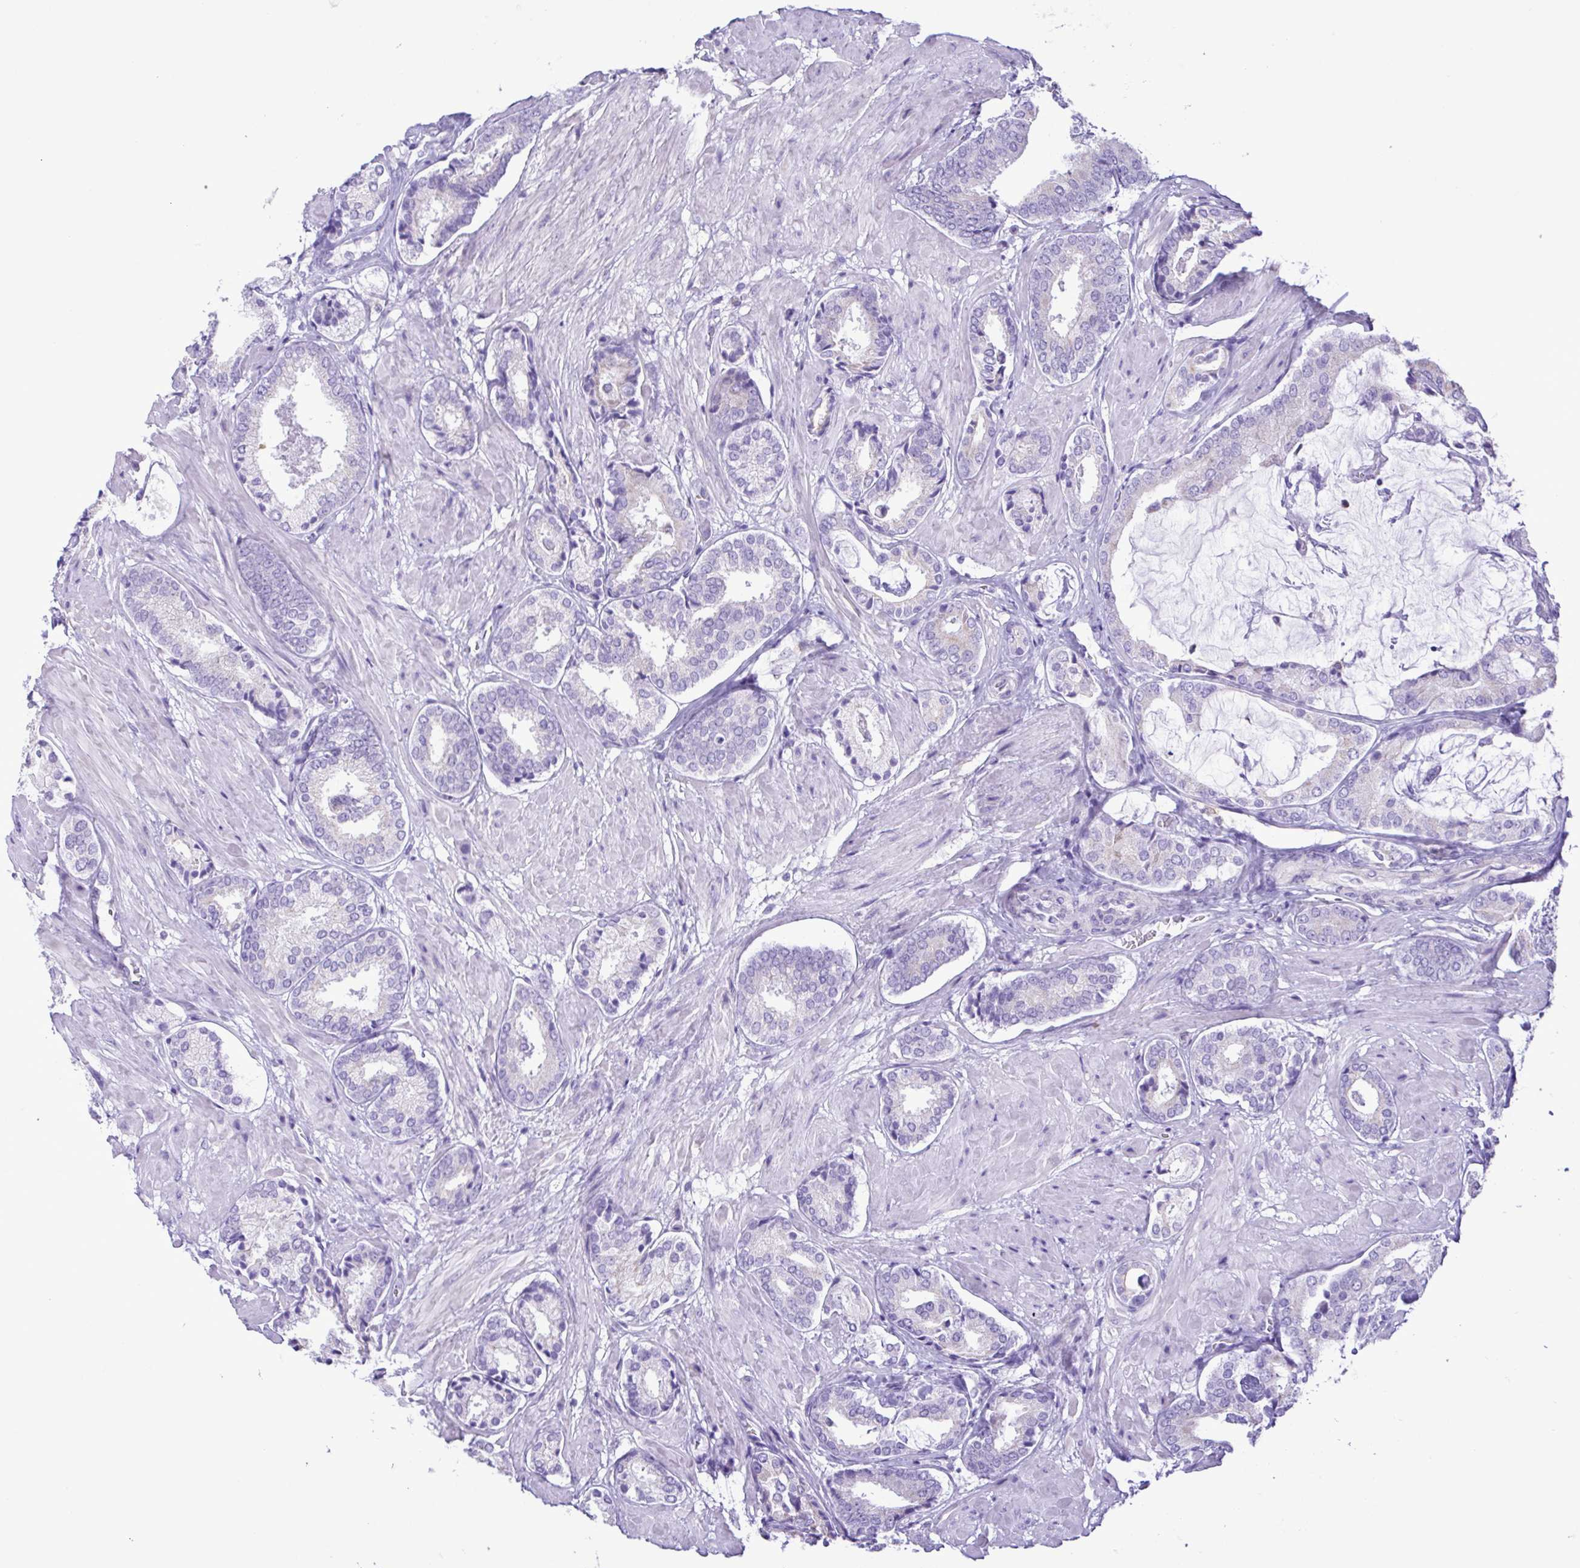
{"staining": {"intensity": "negative", "quantity": "none", "location": "none"}, "tissue": "prostate cancer", "cell_type": "Tumor cells", "image_type": "cancer", "snomed": [{"axis": "morphology", "description": "Adenocarcinoma, High grade"}, {"axis": "topography", "description": "Prostate"}], "caption": "A high-resolution image shows IHC staining of prostate cancer, which demonstrates no significant staining in tumor cells. The staining is performed using DAB brown chromogen with nuclei counter-stained in using hematoxylin.", "gene": "CBY2", "patient": {"sex": "male", "age": 56}}